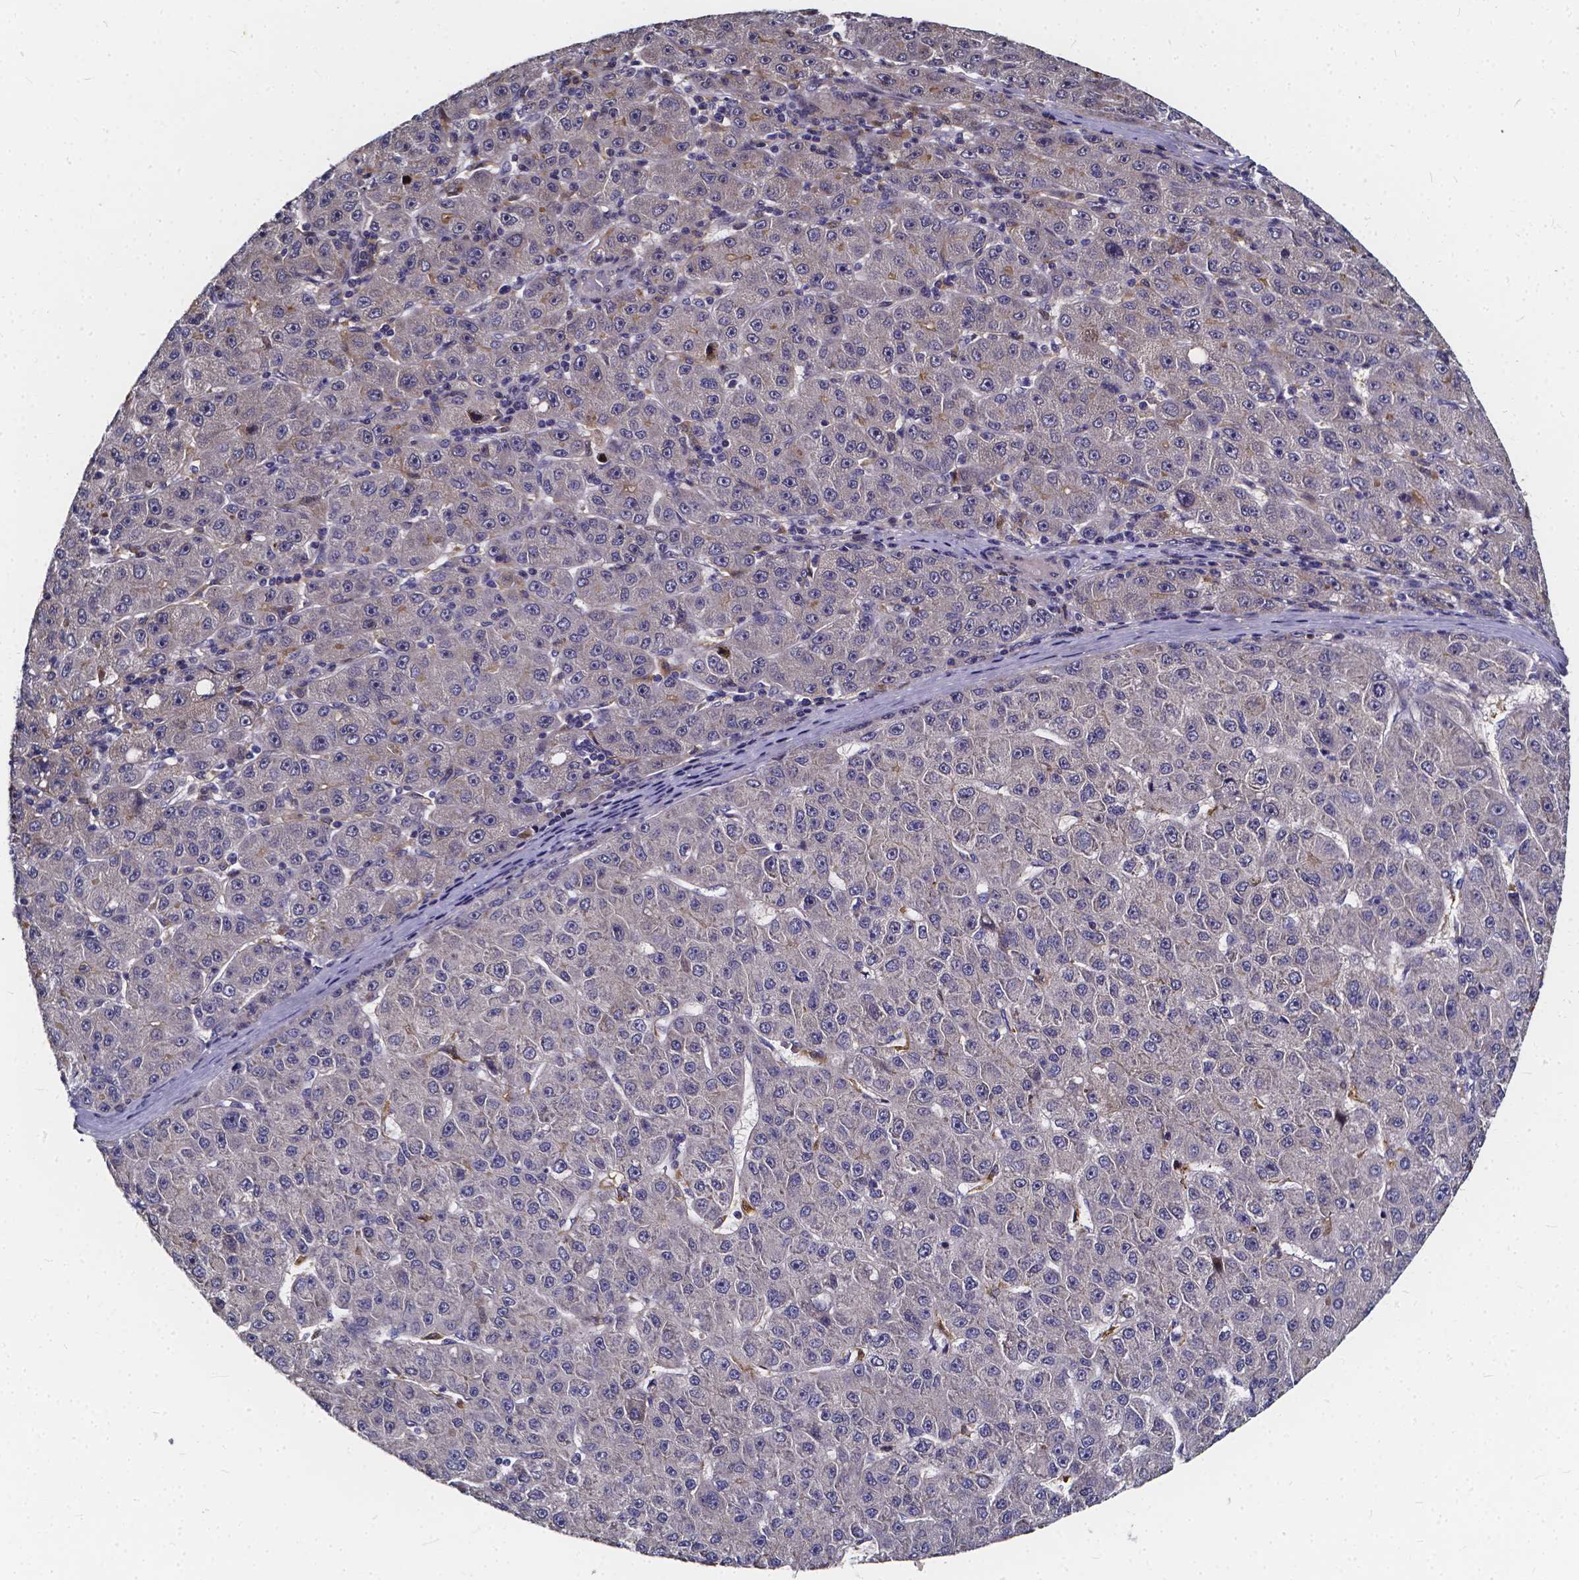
{"staining": {"intensity": "moderate", "quantity": "<25%", "location": "cytoplasmic/membranous"}, "tissue": "liver cancer", "cell_type": "Tumor cells", "image_type": "cancer", "snomed": [{"axis": "morphology", "description": "Carcinoma, Hepatocellular, NOS"}, {"axis": "topography", "description": "Liver"}], "caption": "Moderate cytoplasmic/membranous positivity for a protein is seen in about <25% of tumor cells of liver hepatocellular carcinoma using IHC.", "gene": "SOWAHA", "patient": {"sex": "male", "age": 67}}